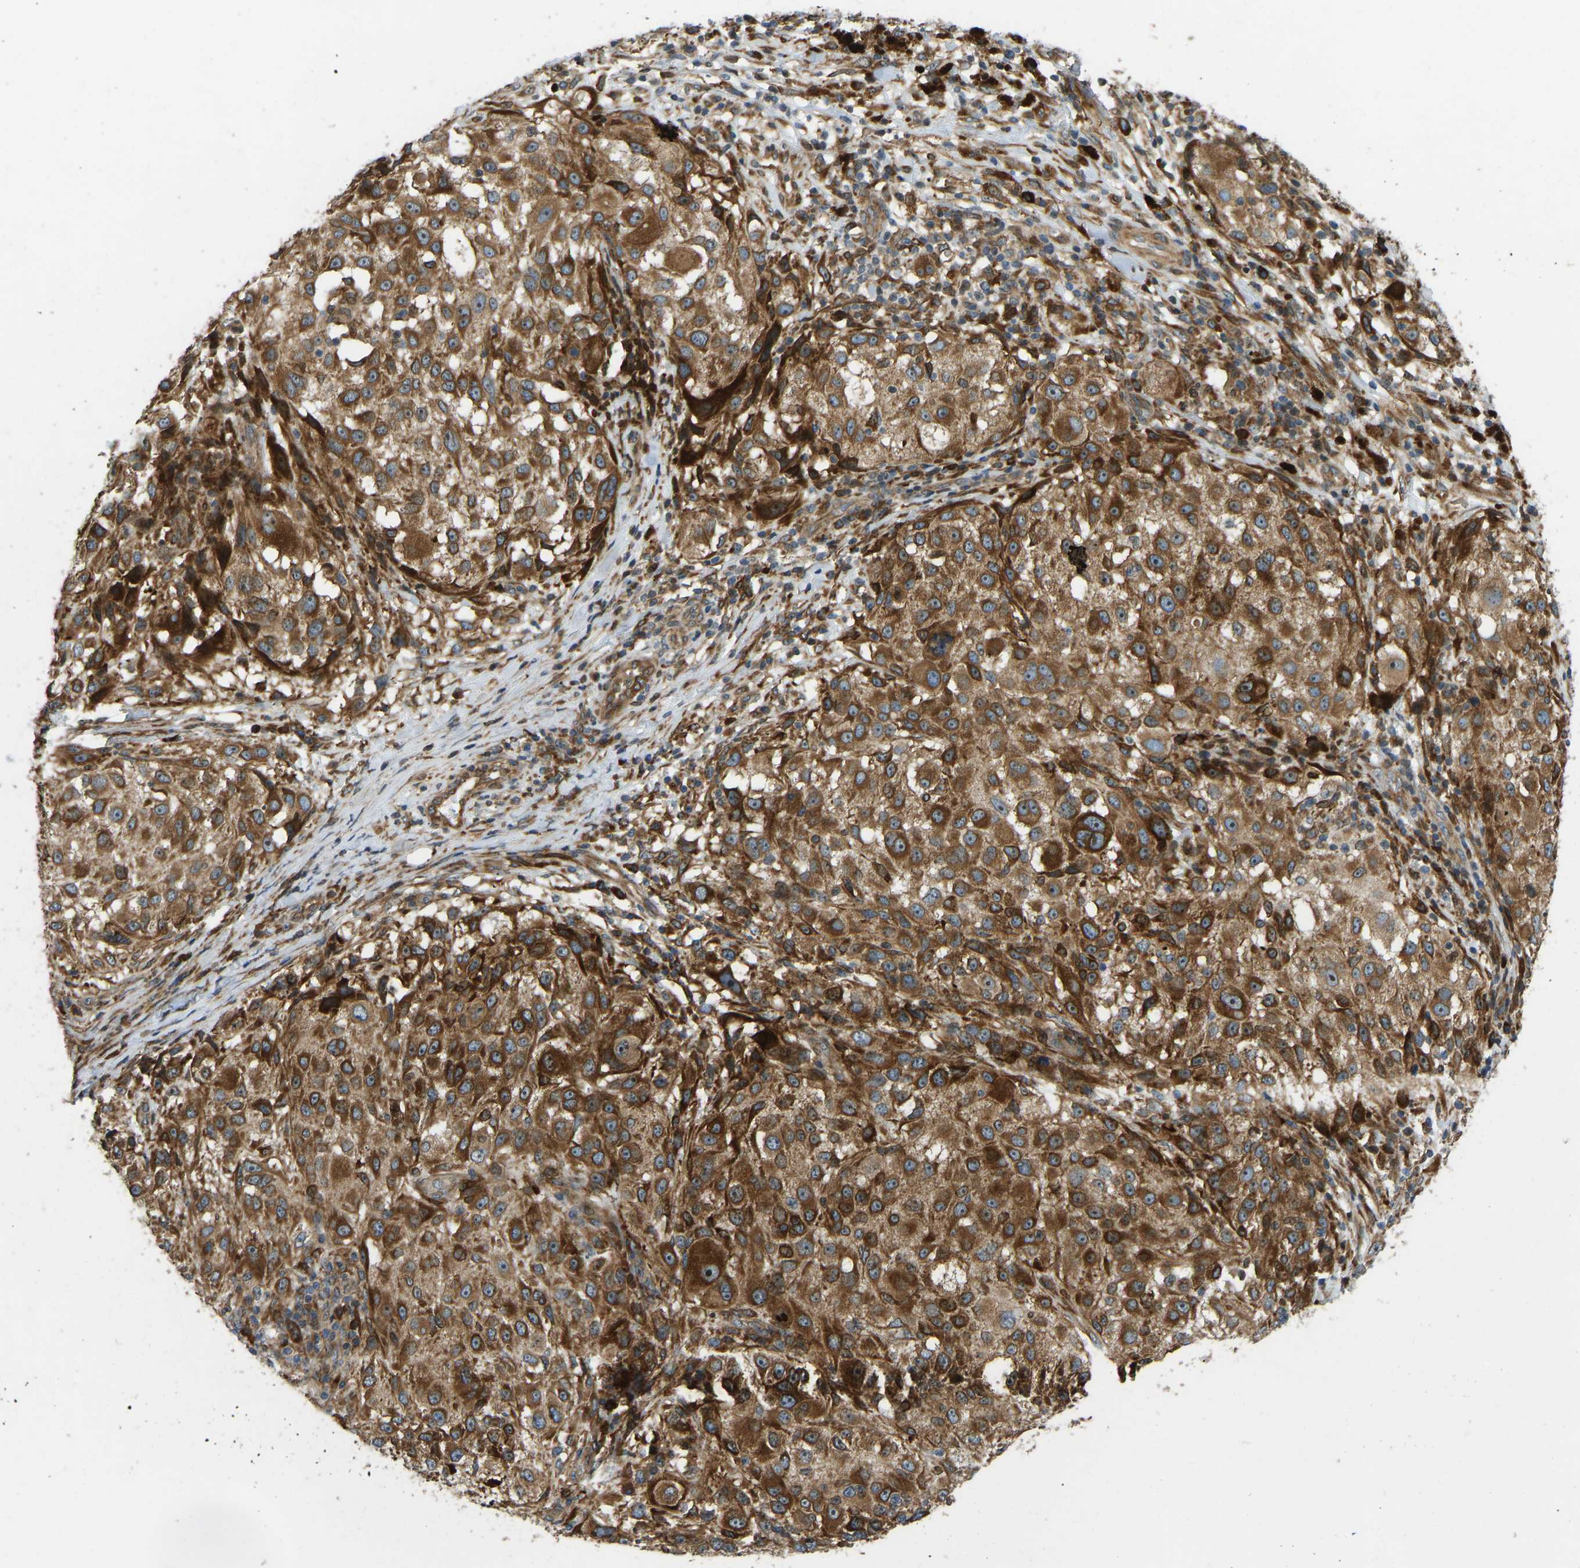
{"staining": {"intensity": "strong", "quantity": ">75%", "location": "cytoplasmic/membranous"}, "tissue": "melanoma", "cell_type": "Tumor cells", "image_type": "cancer", "snomed": [{"axis": "morphology", "description": "Necrosis, NOS"}, {"axis": "morphology", "description": "Malignant melanoma, NOS"}, {"axis": "topography", "description": "Skin"}], "caption": "This is an image of IHC staining of melanoma, which shows strong staining in the cytoplasmic/membranous of tumor cells.", "gene": "OS9", "patient": {"sex": "female", "age": 87}}